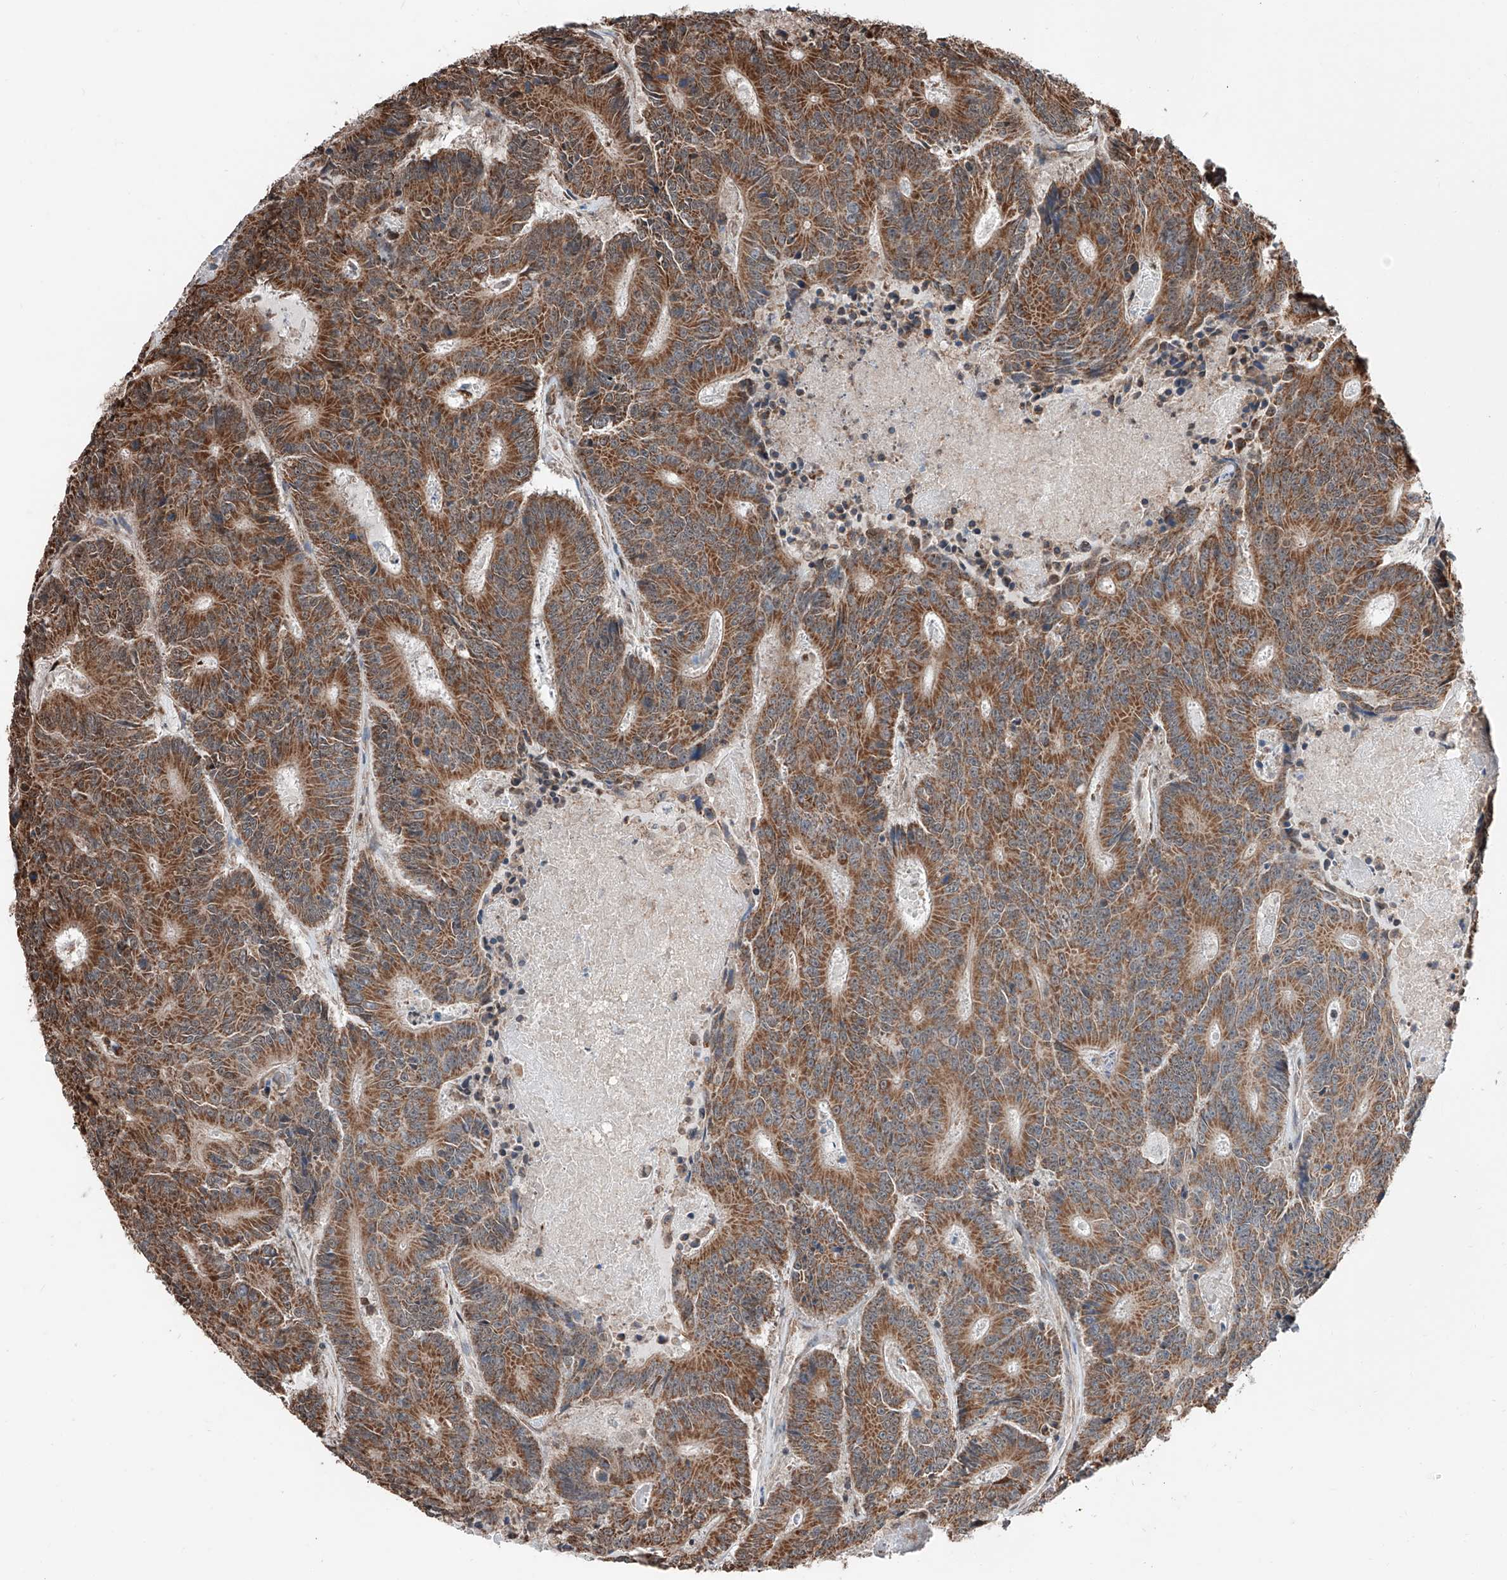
{"staining": {"intensity": "moderate", "quantity": ">75%", "location": "cytoplasmic/membranous"}, "tissue": "colorectal cancer", "cell_type": "Tumor cells", "image_type": "cancer", "snomed": [{"axis": "morphology", "description": "Adenocarcinoma, NOS"}, {"axis": "topography", "description": "Colon"}], "caption": "Immunohistochemistry (DAB) staining of colorectal cancer displays moderate cytoplasmic/membranous protein expression in about >75% of tumor cells.", "gene": "ZNF445", "patient": {"sex": "male", "age": 83}}